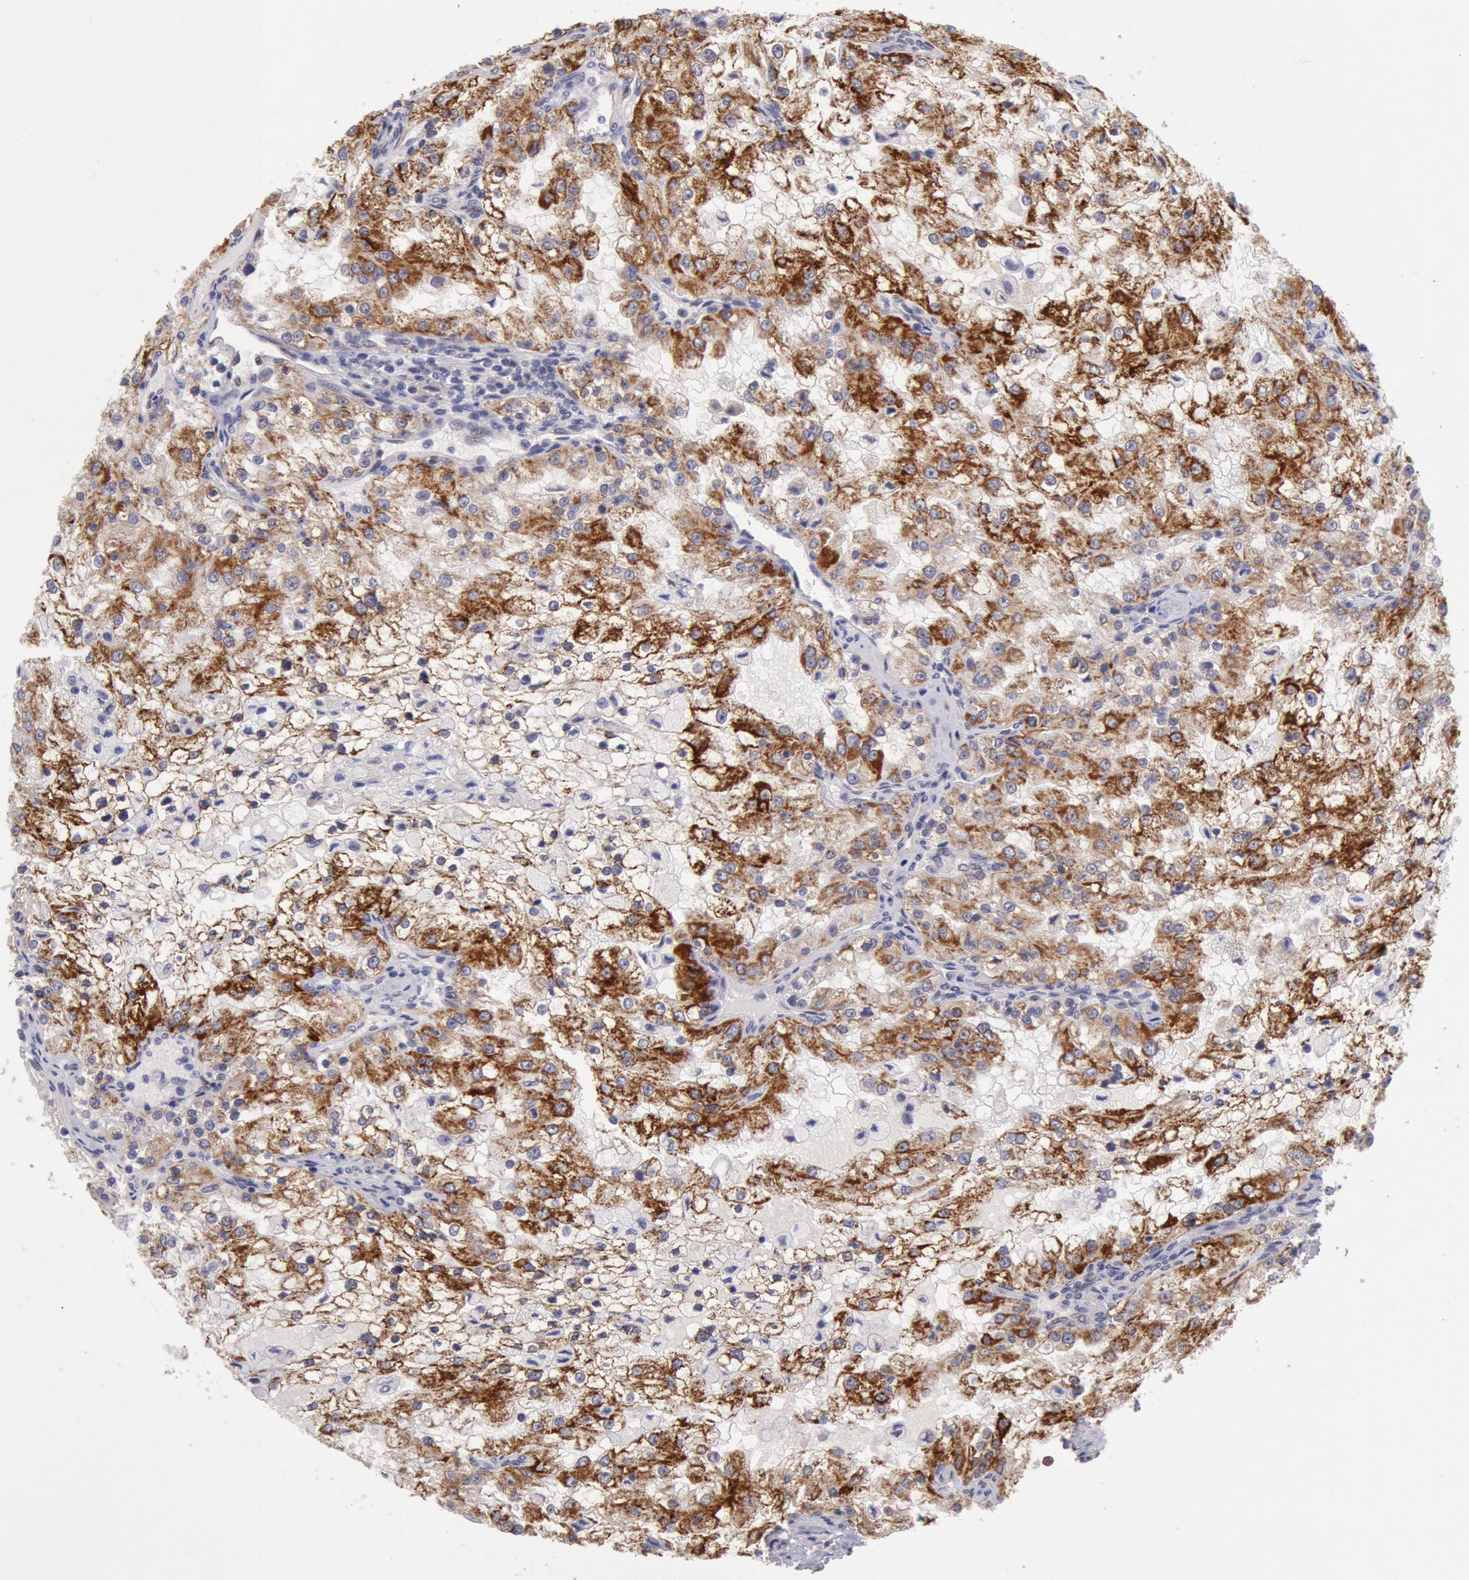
{"staining": {"intensity": "moderate", "quantity": "25%-75%", "location": "cytoplasmic/membranous"}, "tissue": "renal cancer", "cell_type": "Tumor cells", "image_type": "cancer", "snomed": [{"axis": "morphology", "description": "Adenocarcinoma, NOS"}, {"axis": "topography", "description": "Kidney"}], "caption": "Renal cancer stained for a protein (brown) displays moderate cytoplasmic/membranous positive staining in approximately 25%-75% of tumor cells.", "gene": "CDKN2B", "patient": {"sex": "female", "age": 74}}